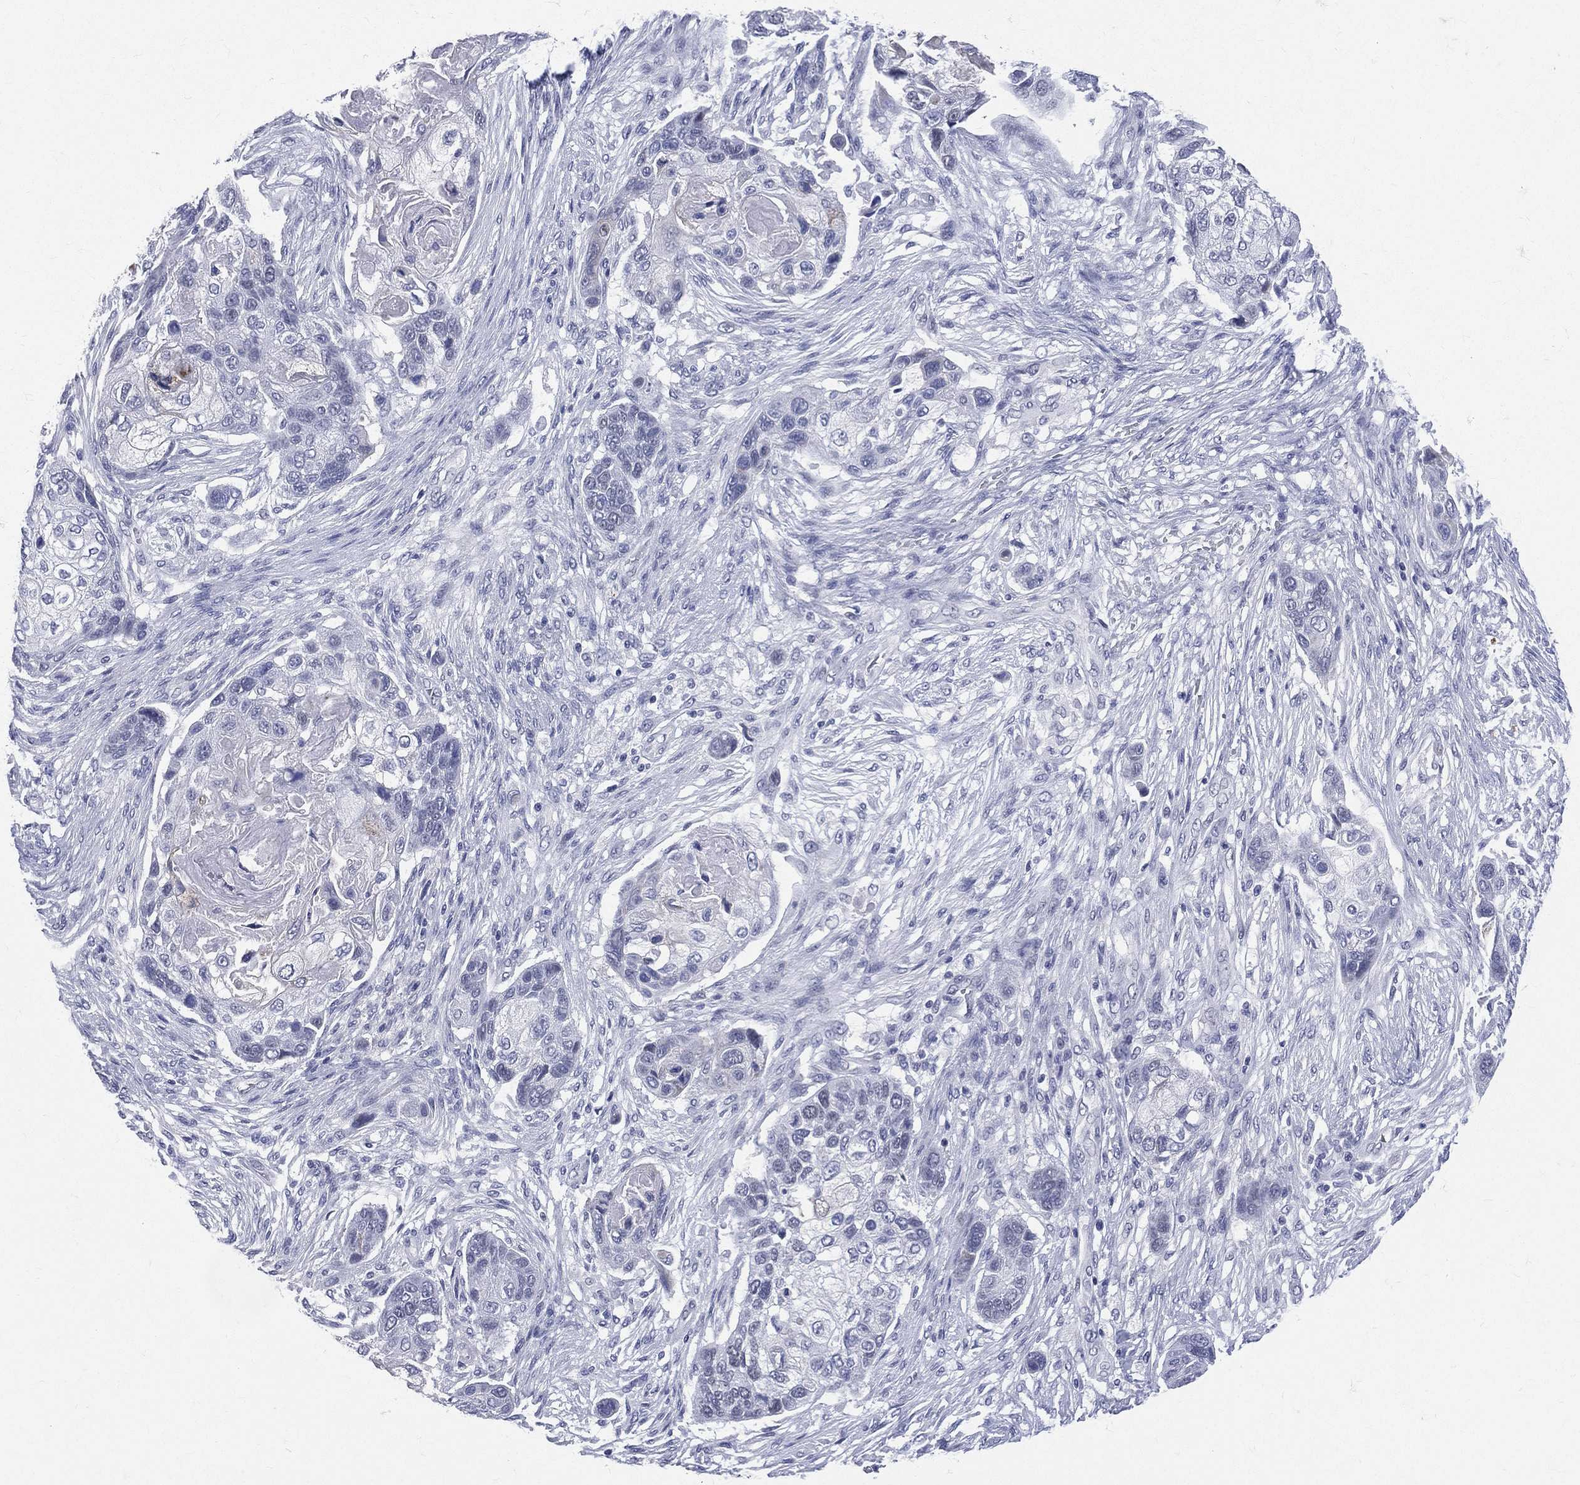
{"staining": {"intensity": "negative", "quantity": "none", "location": "none"}, "tissue": "lung cancer", "cell_type": "Tumor cells", "image_type": "cancer", "snomed": [{"axis": "morphology", "description": "Squamous cell carcinoma, NOS"}, {"axis": "topography", "description": "Lung"}], "caption": "This is a image of immunohistochemistry staining of lung squamous cell carcinoma, which shows no expression in tumor cells. (Stains: DAB (3,3'-diaminobenzidine) IHC with hematoxylin counter stain, Microscopy: brightfield microscopy at high magnification).", "gene": "MLLT10", "patient": {"sex": "male", "age": 69}}